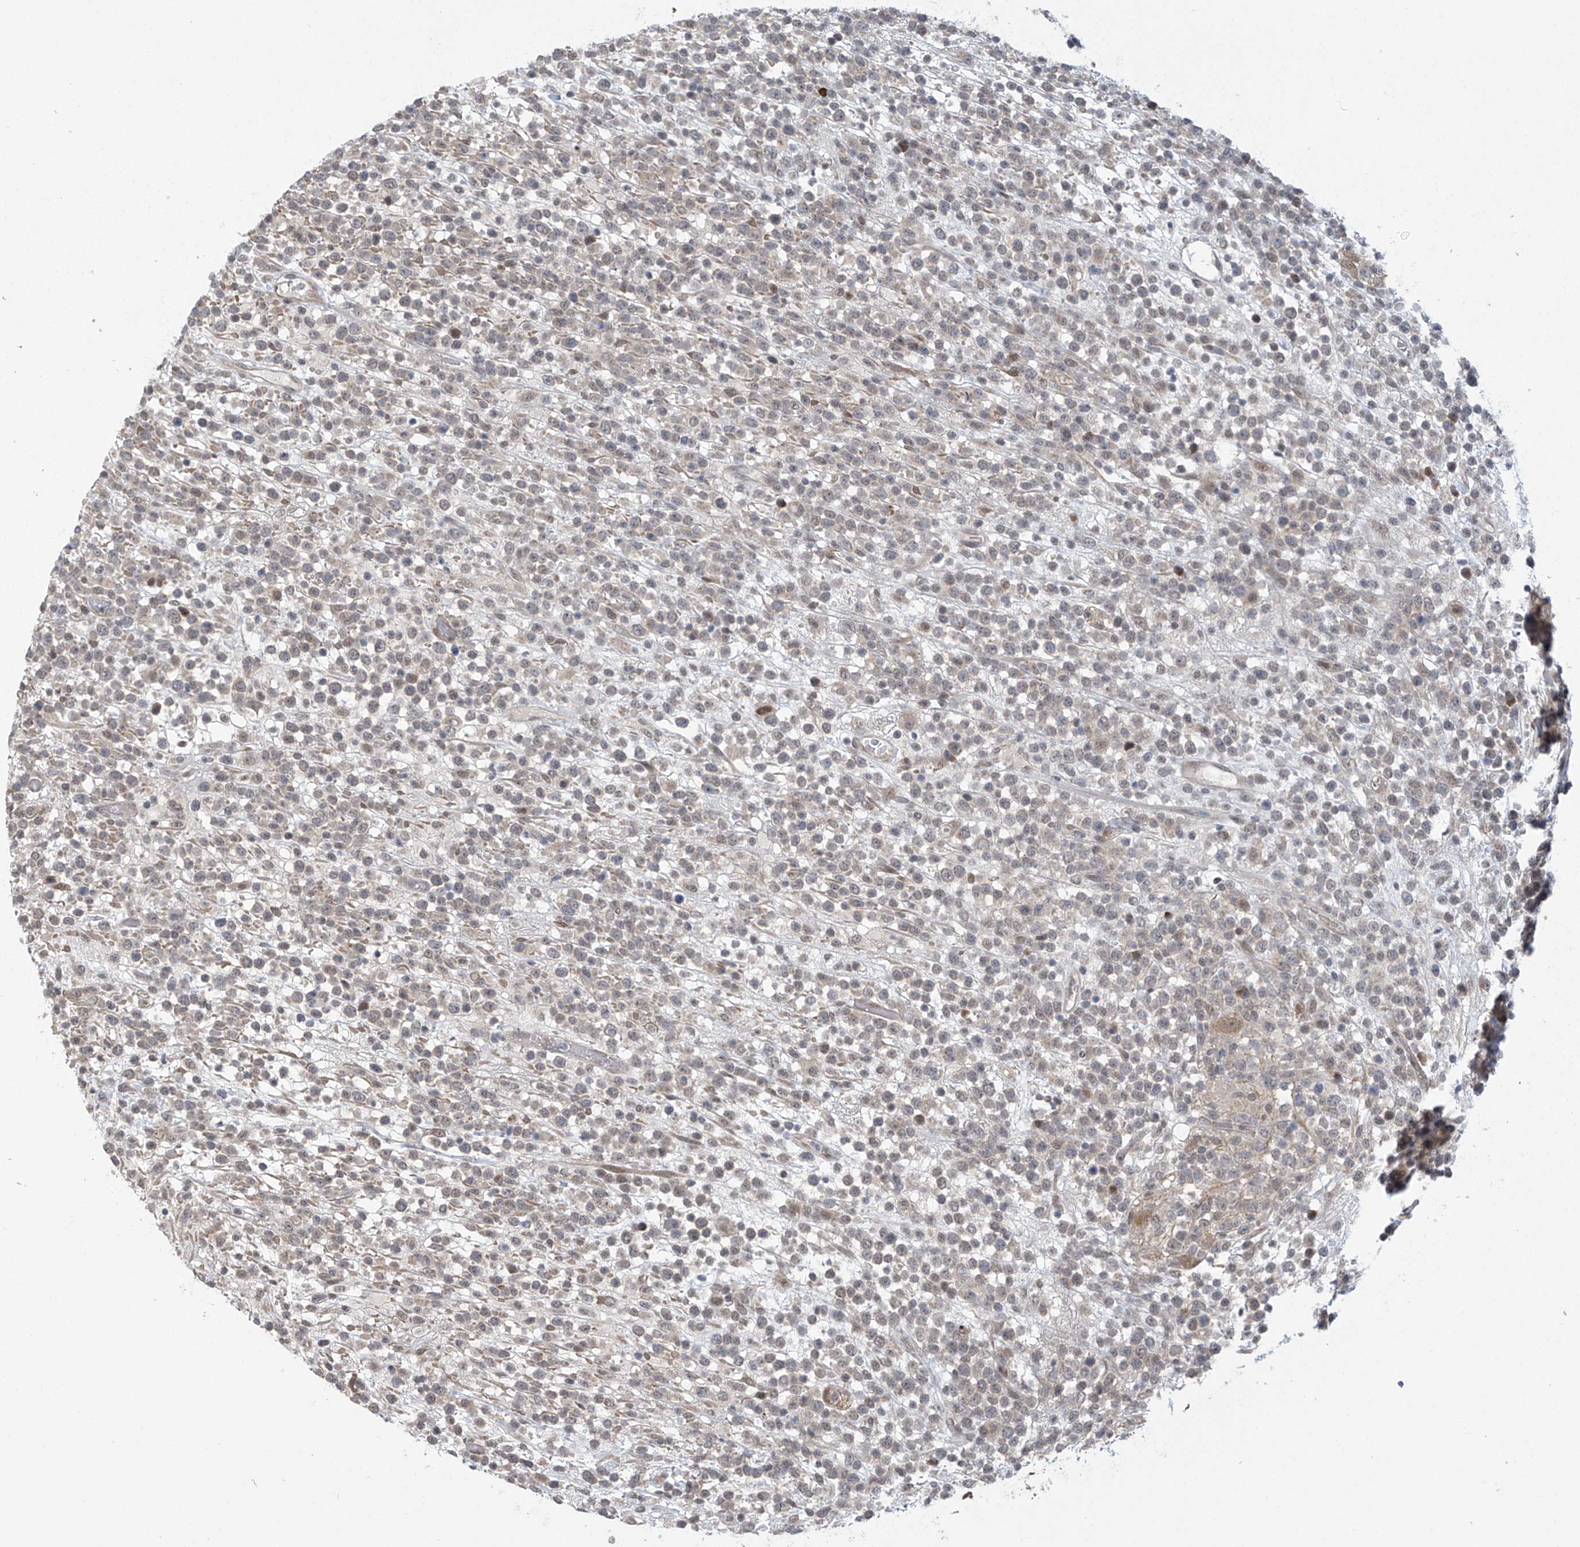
{"staining": {"intensity": "weak", "quantity": "25%-75%", "location": "nuclear"}, "tissue": "lymphoma", "cell_type": "Tumor cells", "image_type": "cancer", "snomed": [{"axis": "morphology", "description": "Malignant lymphoma, non-Hodgkin's type, High grade"}, {"axis": "topography", "description": "Colon"}], "caption": "A histopathology image of human high-grade malignant lymphoma, non-Hodgkin's type stained for a protein demonstrates weak nuclear brown staining in tumor cells.", "gene": "ABHD13", "patient": {"sex": "female", "age": 53}}